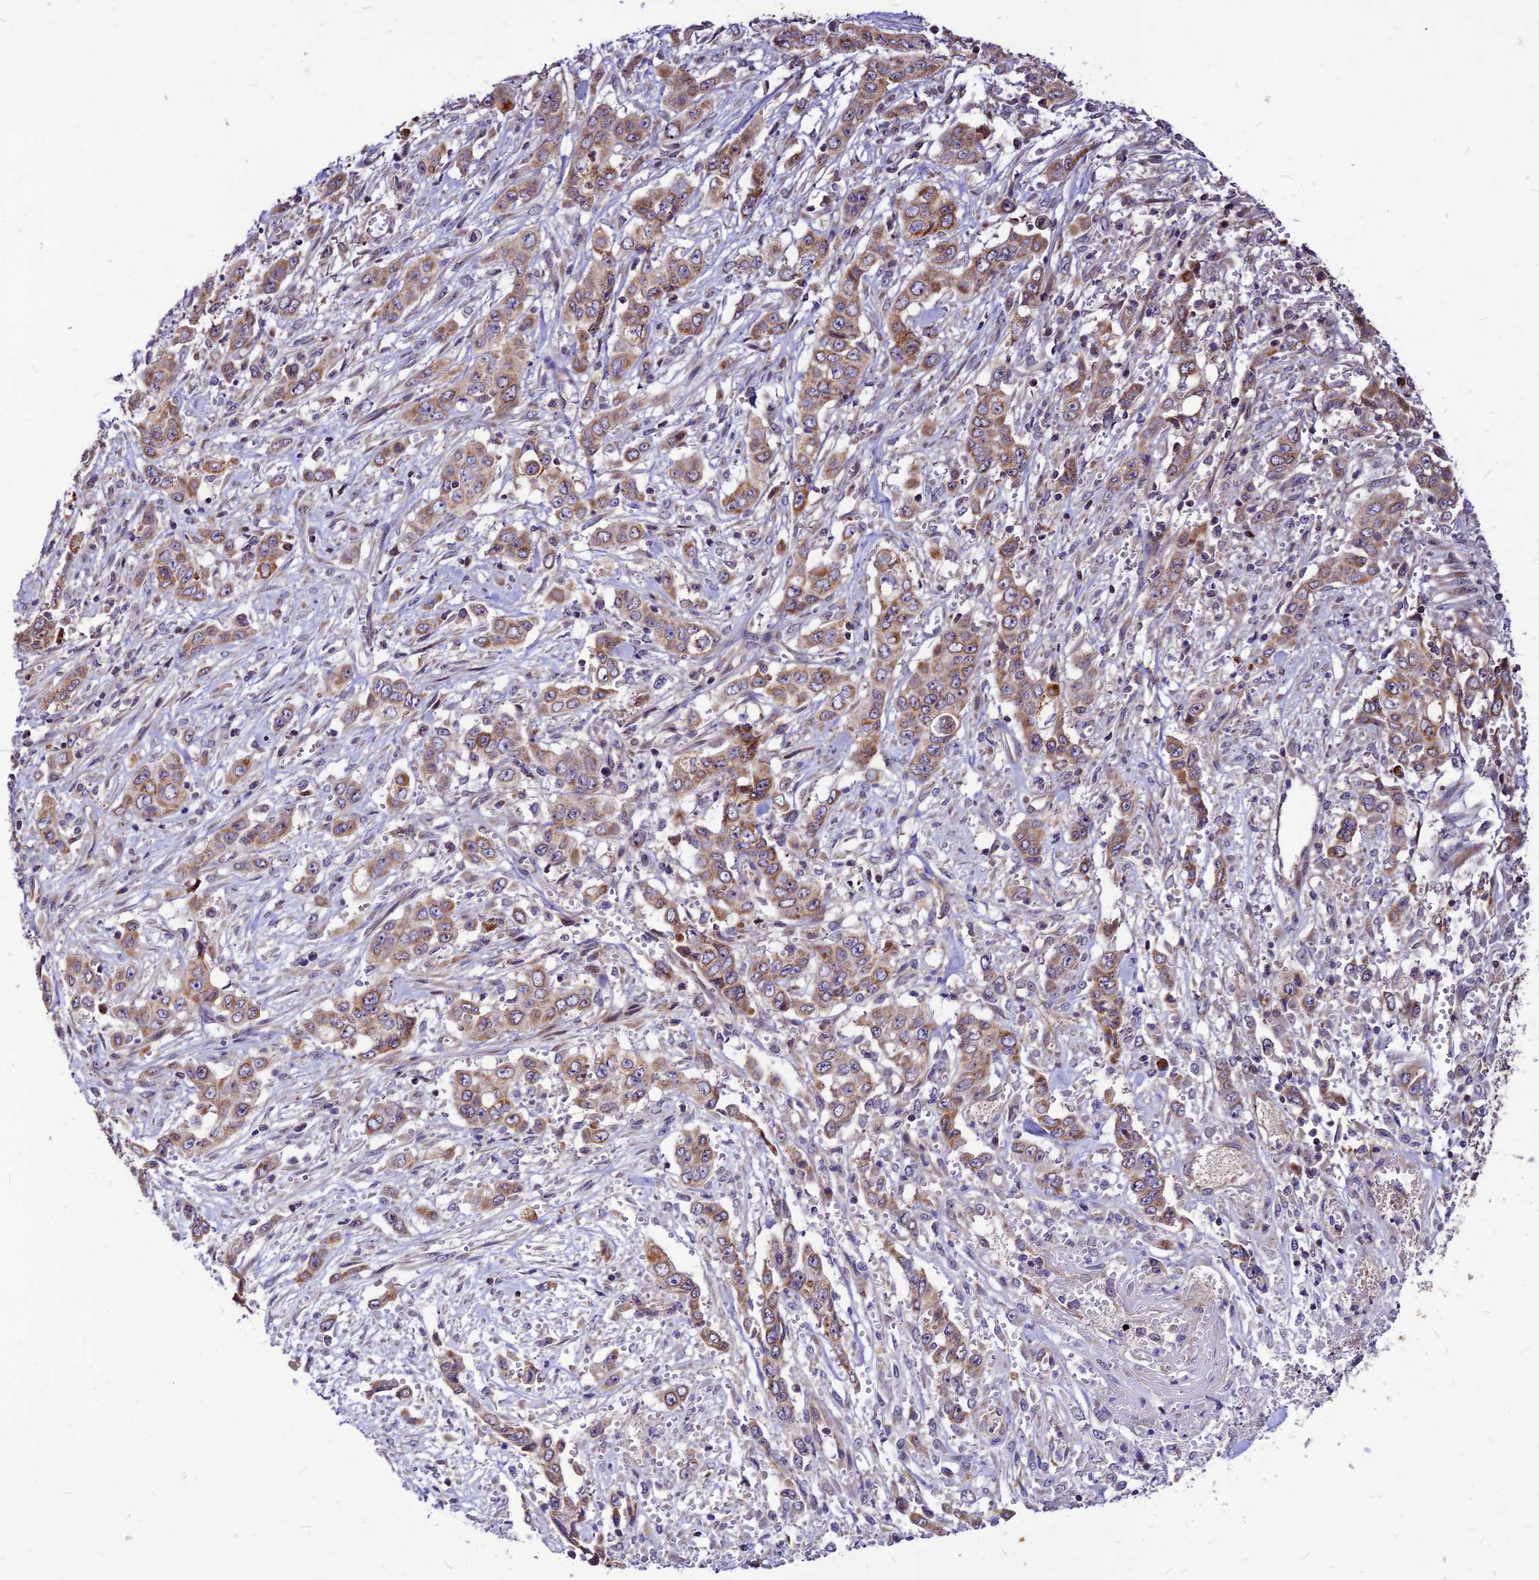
{"staining": {"intensity": "moderate", "quantity": ">75%", "location": "cytoplasmic/membranous"}, "tissue": "stomach cancer", "cell_type": "Tumor cells", "image_type": "cancer", "snomed": [{"axis": "morphology", "description": "Normal tissue, NOS"}, {"axis": "morphology", "description": "Adenocarcinoma, NOS"}, {"axis": "topography", "description": "Stomach"}], "caption": "This is an image of immunohistochemistry staining of stomach cancer, which shows moderate positivity in the cytoplasmic/membranous of tumor cells.", "gene": "ECI1", "patient": {"sex": "female", "age": 64}}